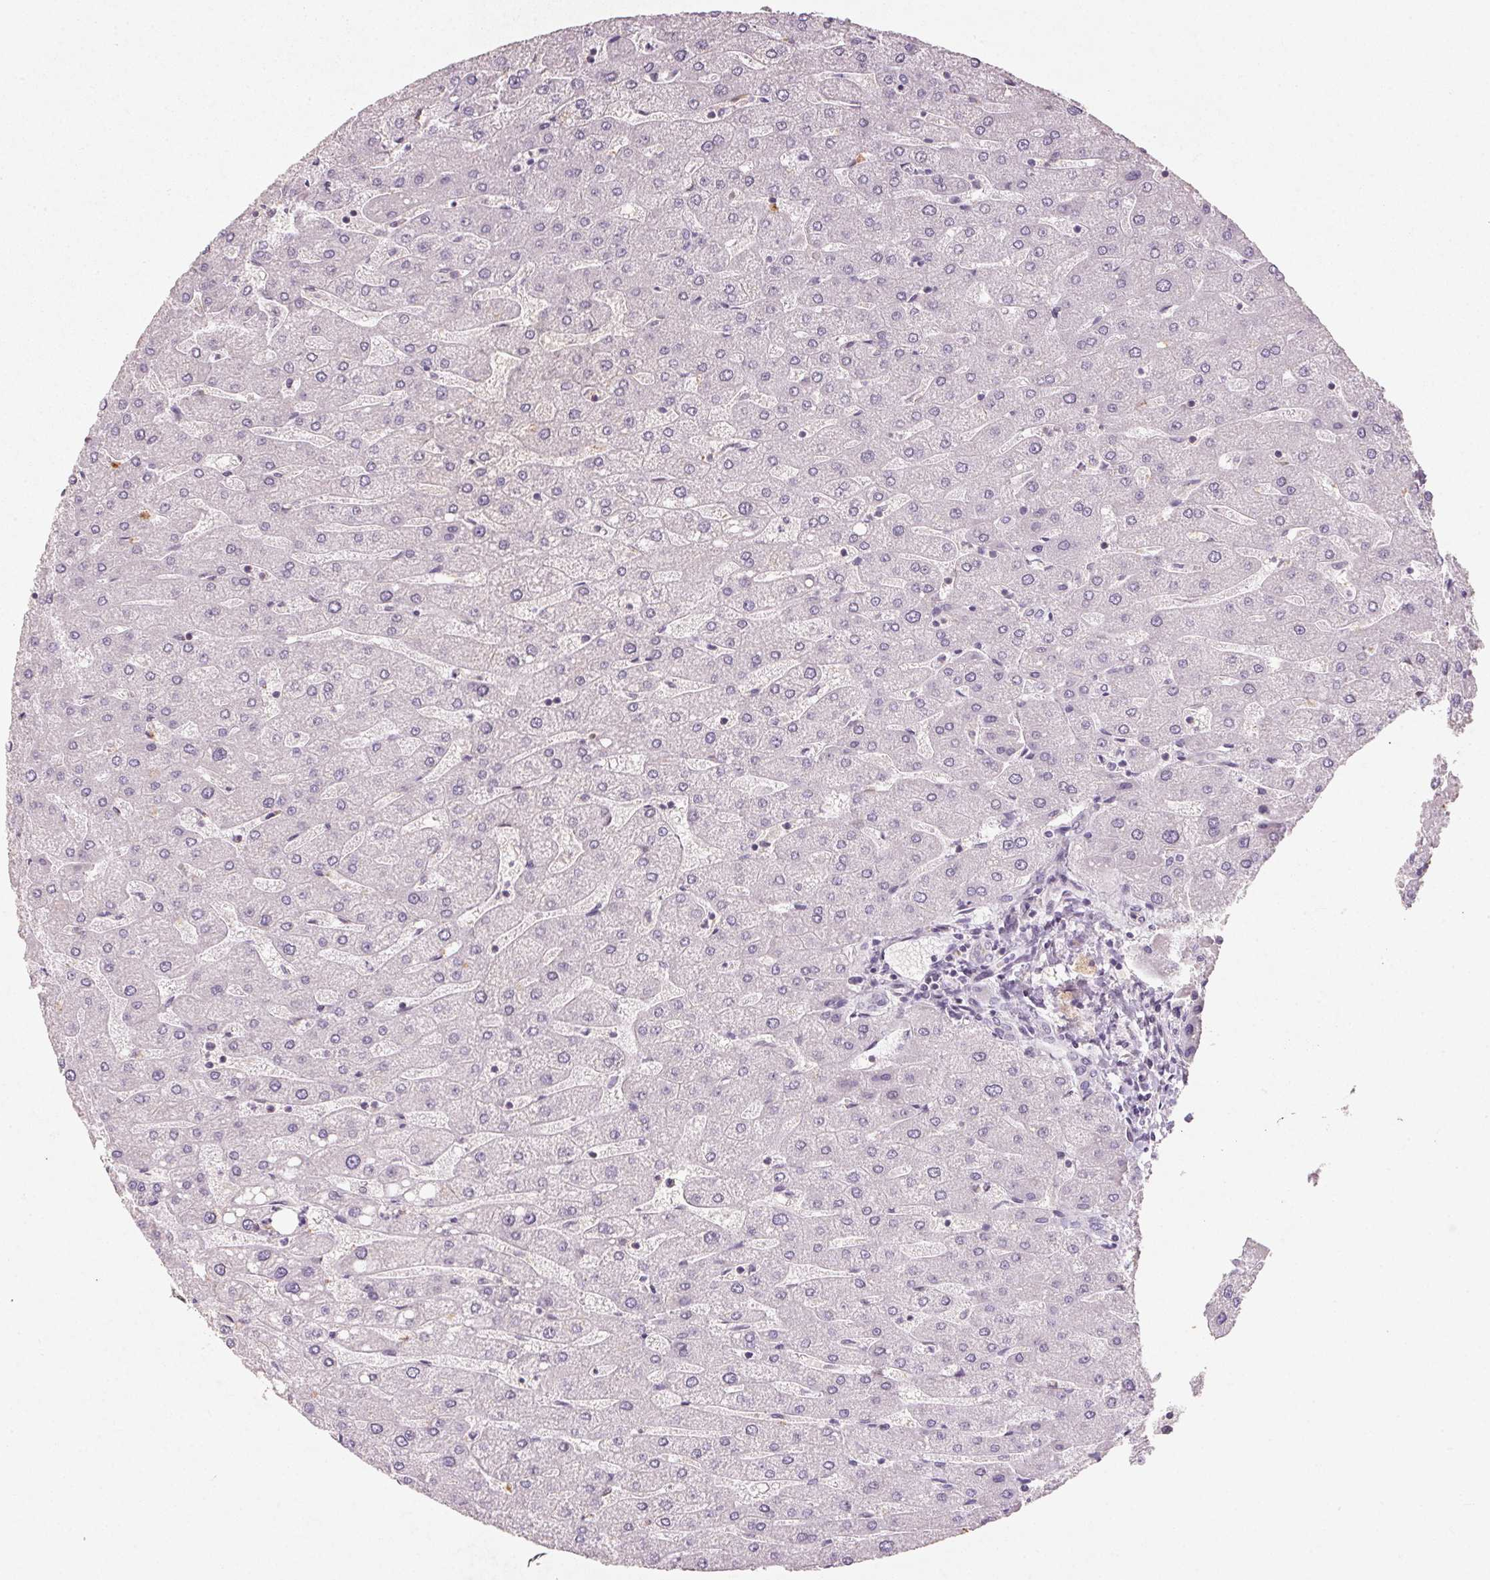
{"staining": {"intensity": "negative", "quantity": "none", "location": "none"}, "tissue": "liver", "cell_type": "Cholangiocytes", "image_type": "normal", "snomed": [{"axis": "morphology", "description": "Normal tissue, NOS"}, {"axis": "topography", "description": "Liver"}], "caption": "Immunohistochemistry (IHC) of normal human liver reveals no expression in cholangiocytes.", "gene": "KCNK15", "patient": {"sex": "male", "age": 67}}